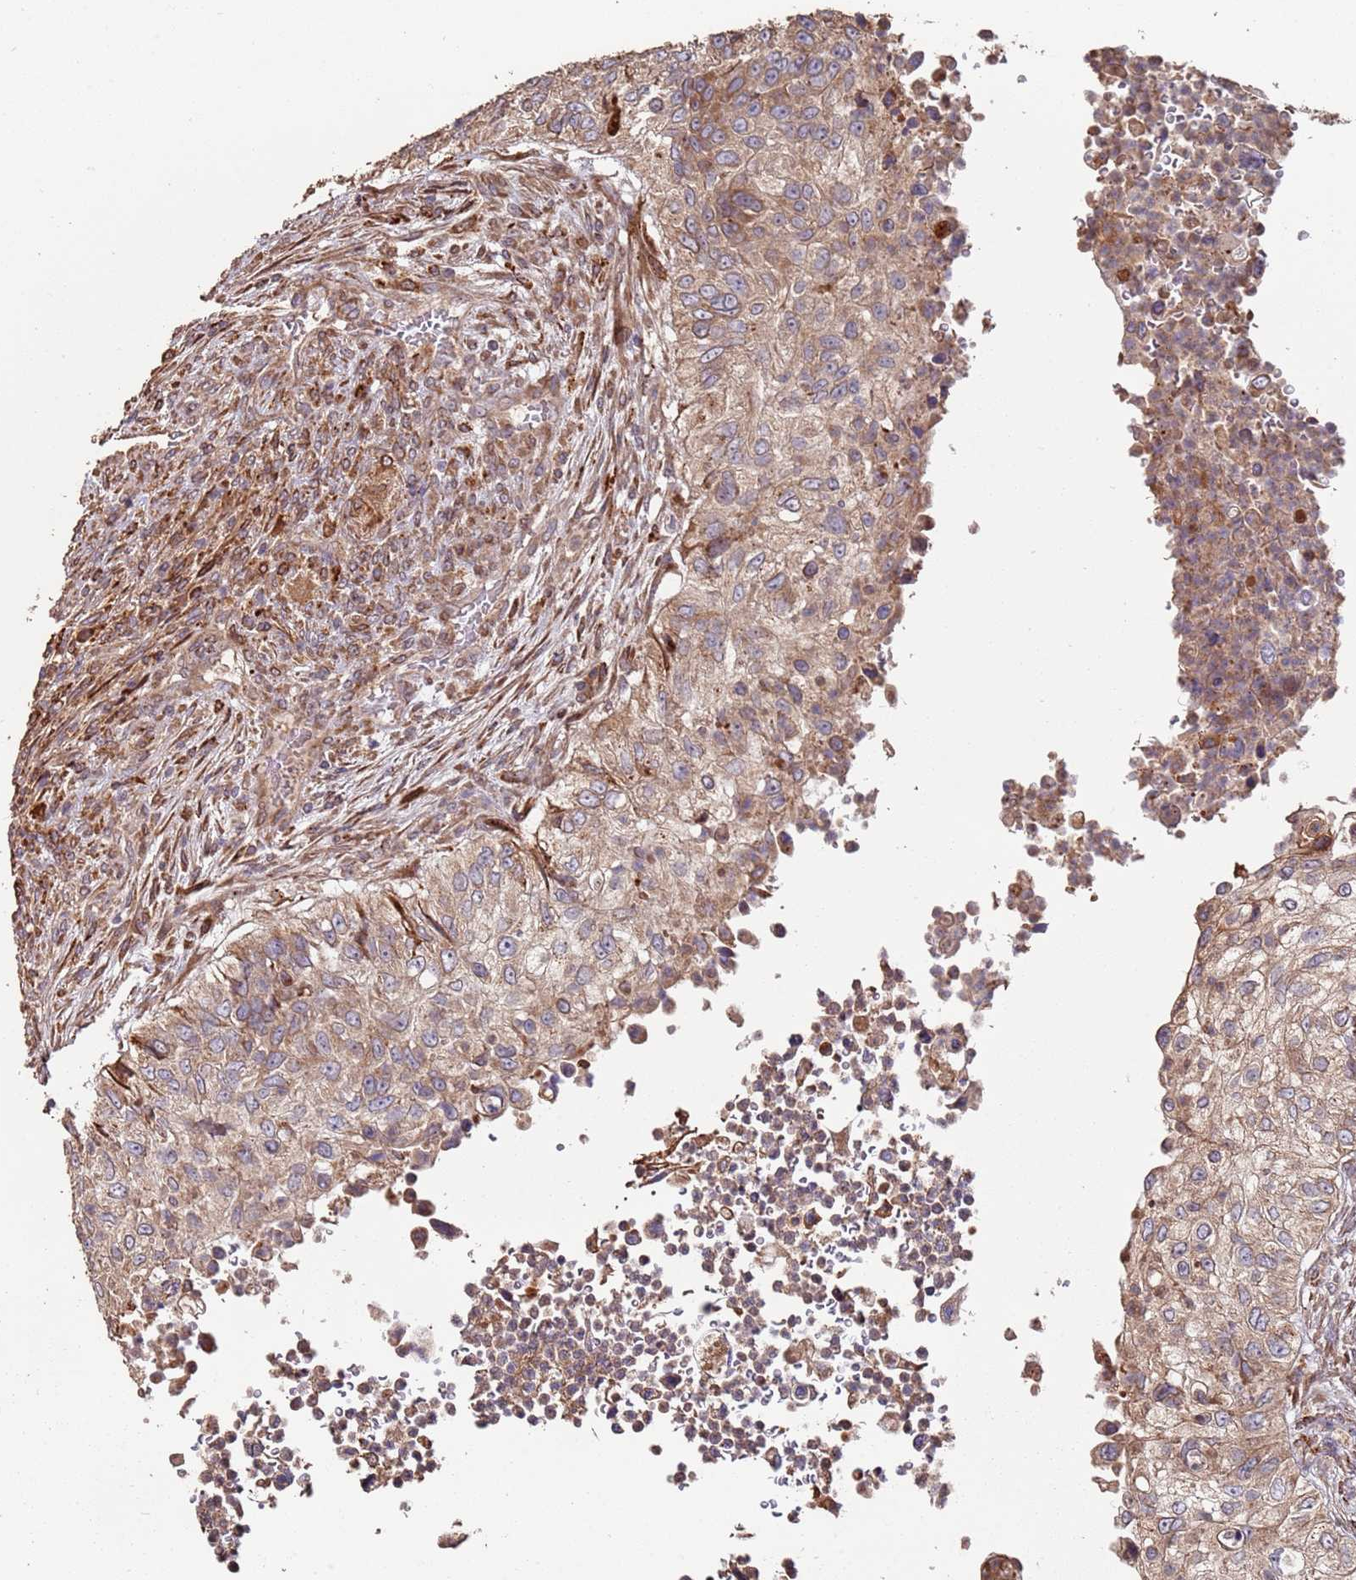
{"staining": {"intensity": "moderate", "quantity": ">75%", "location": "cytoplasmic/membranous"}, "tissue": "urothelial cancer", "cell_type": "Tumor cells", "image_type": "cancer", "snomed": [{"axis": "morphology", "description": "Urothelial carcinoma, High grade"}, {"axis": "topography", "description": "Urinary bladder"}], "caption": "DAB immunohistochemical staining of high-grade urothelial carcinoma demonstrates moderate cytoplasmic/membranous protein staining in approximately >75% of tumor cells. Nuclei are stained in blue.", "gene": "LACC1", "patient": {"sex": "female", "age": 60}}